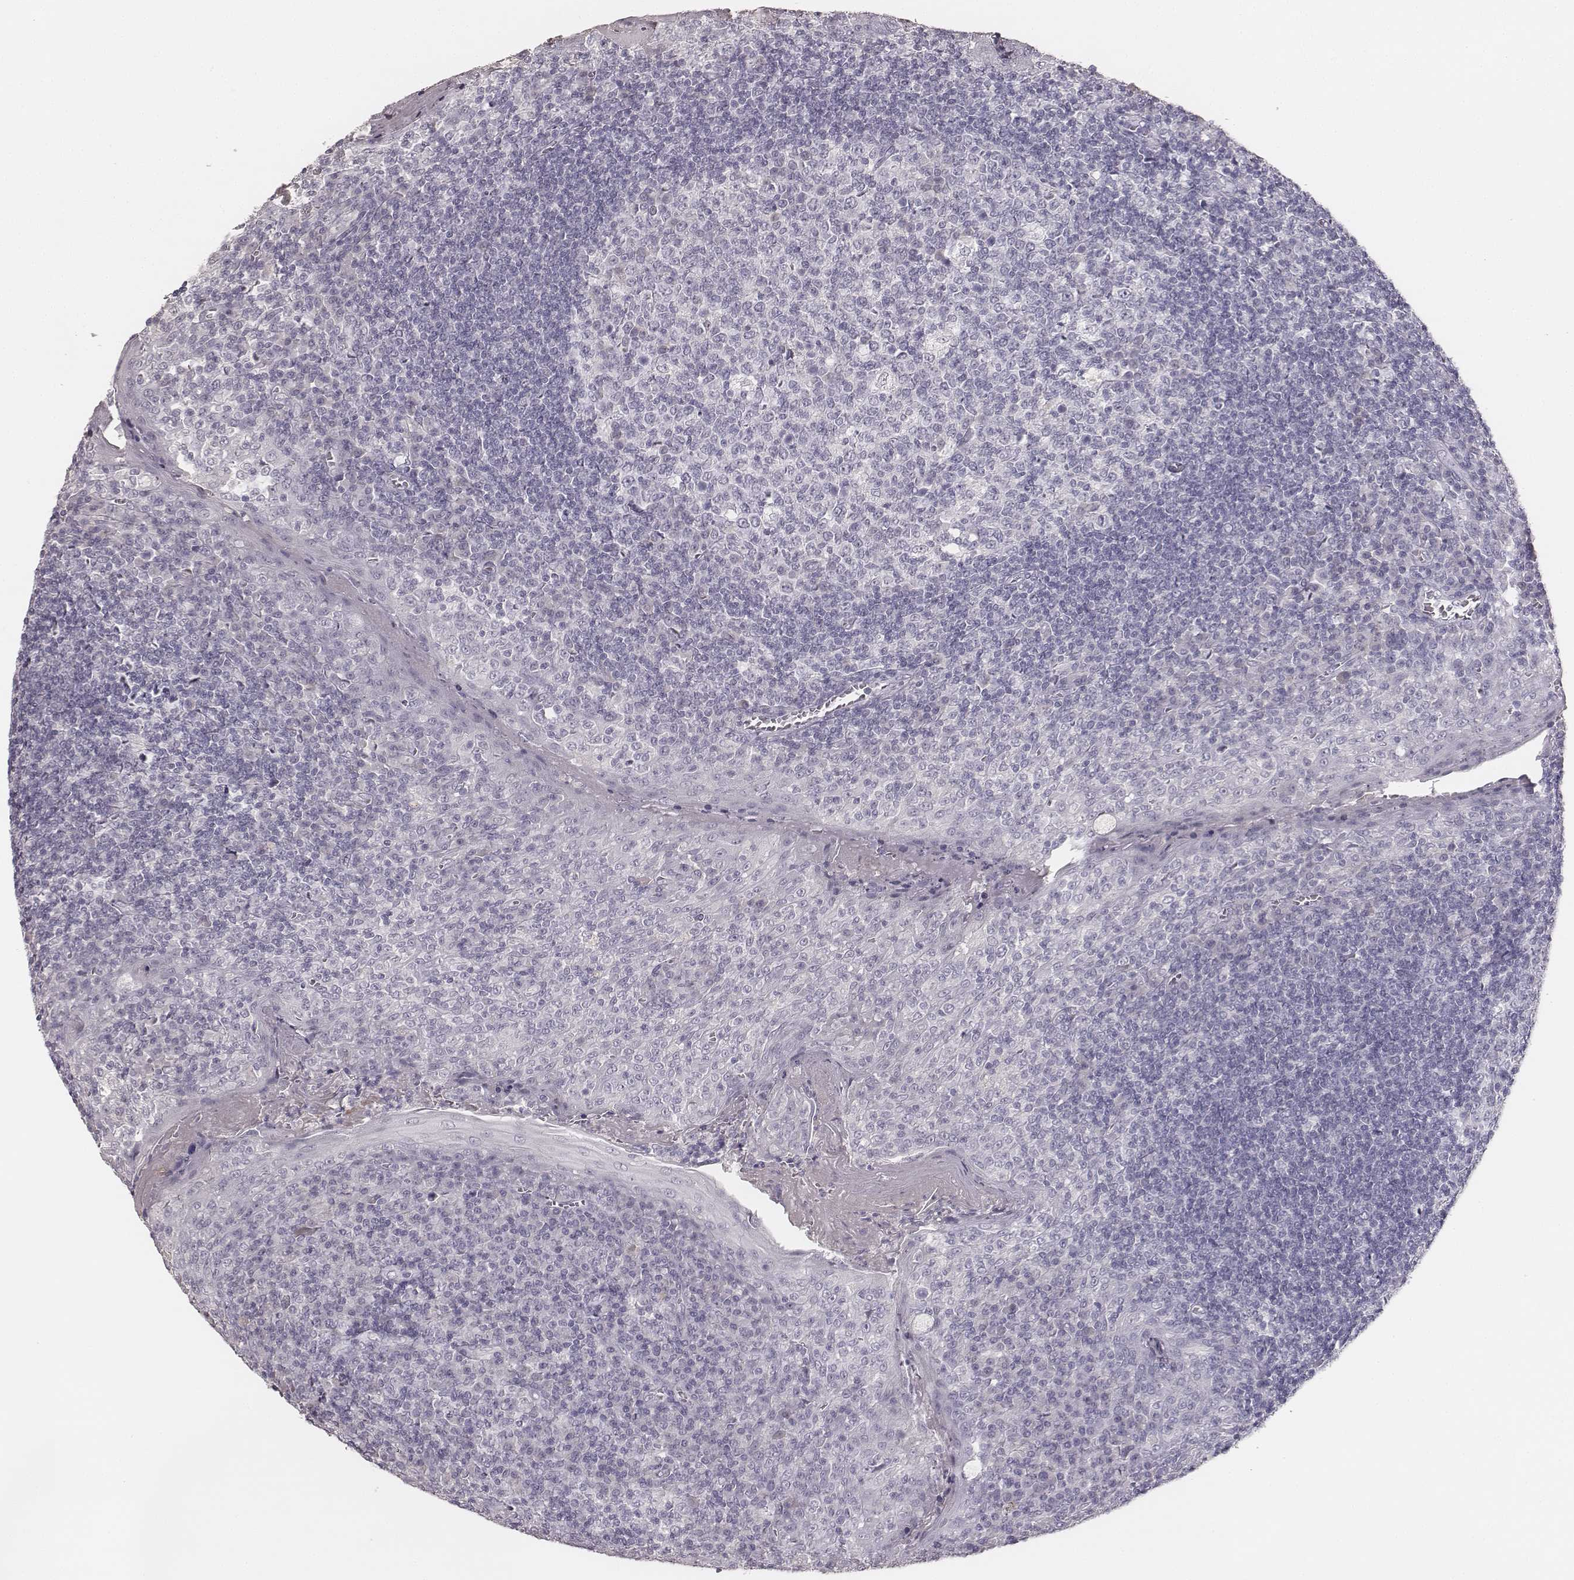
{"staining": {"intensity": "negative", "quantity": "none", "location": "none"}, "tissue": "tonsil", "cell_type": "Germinal center cells", "image_type": "normal", "snomed": [{"axis": "morphology", "description": "Normal tissue, NOS"}, {"axis": "topography", "description": "Tonsil"}], "caption": "High power microscopy micrograph of an immunohistochemistry micrograph of normal tonsil, revealing no significant staining in germinal center cells.", "gene": "MYH6", "patient": {"sex": "female", "age": 13}}